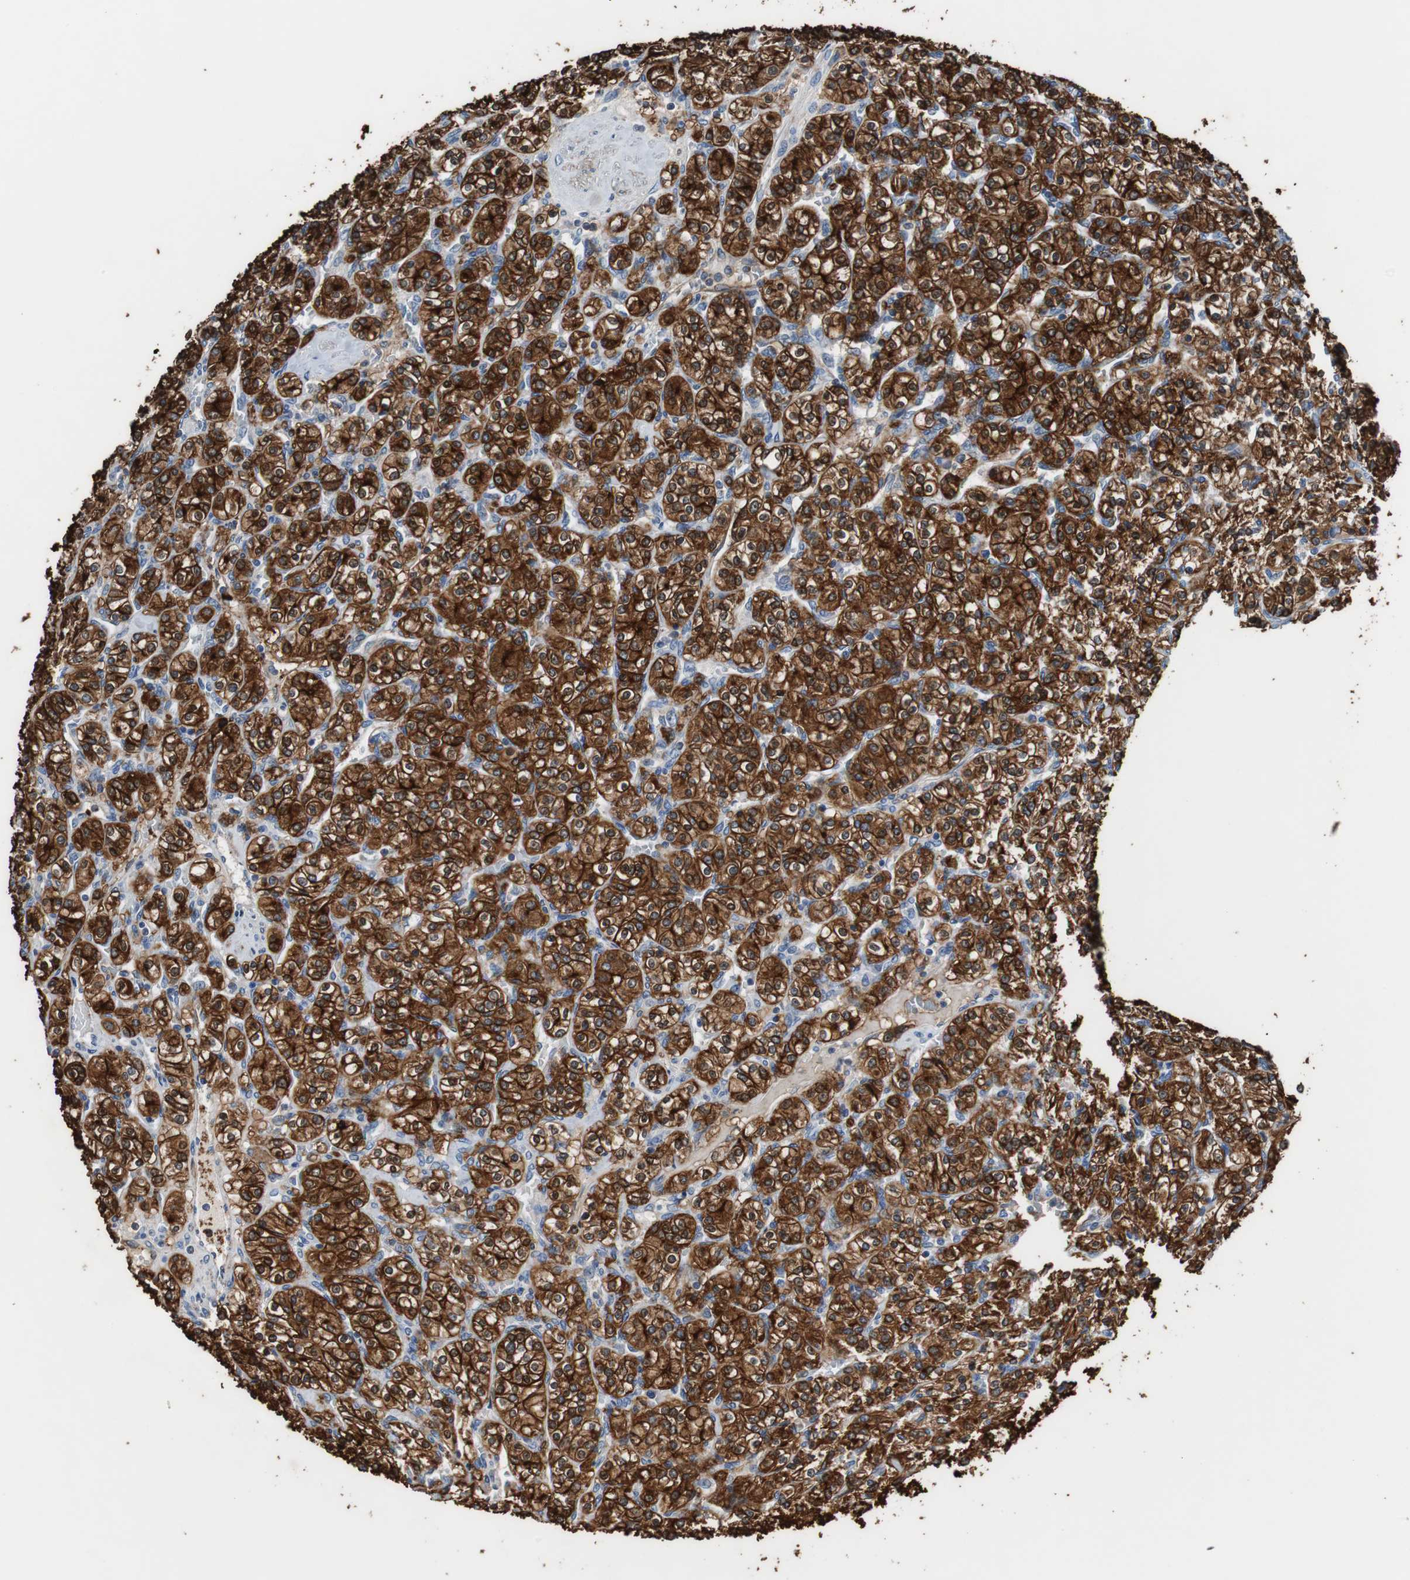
{"staining": {"intensity": "strong", "quantity": ">75%", "location": "cytoplasmic/membranous"}, "tissue": "renal cancer", "cell_type": "Tumor cells", "image_type": "cancer", "snomed": [{"axis": "morphology", "description": "Adenocarcinoma, NOS"}, {"axis": "topography", "description": "Kidney"}], "caption": "Renal adenocarcinoma stained for a protein shows strong cytoplasmic/membranous positivity in tumor cells.", "gene": "ANXA4", "patient": {"sex": "male", "age": 77}}